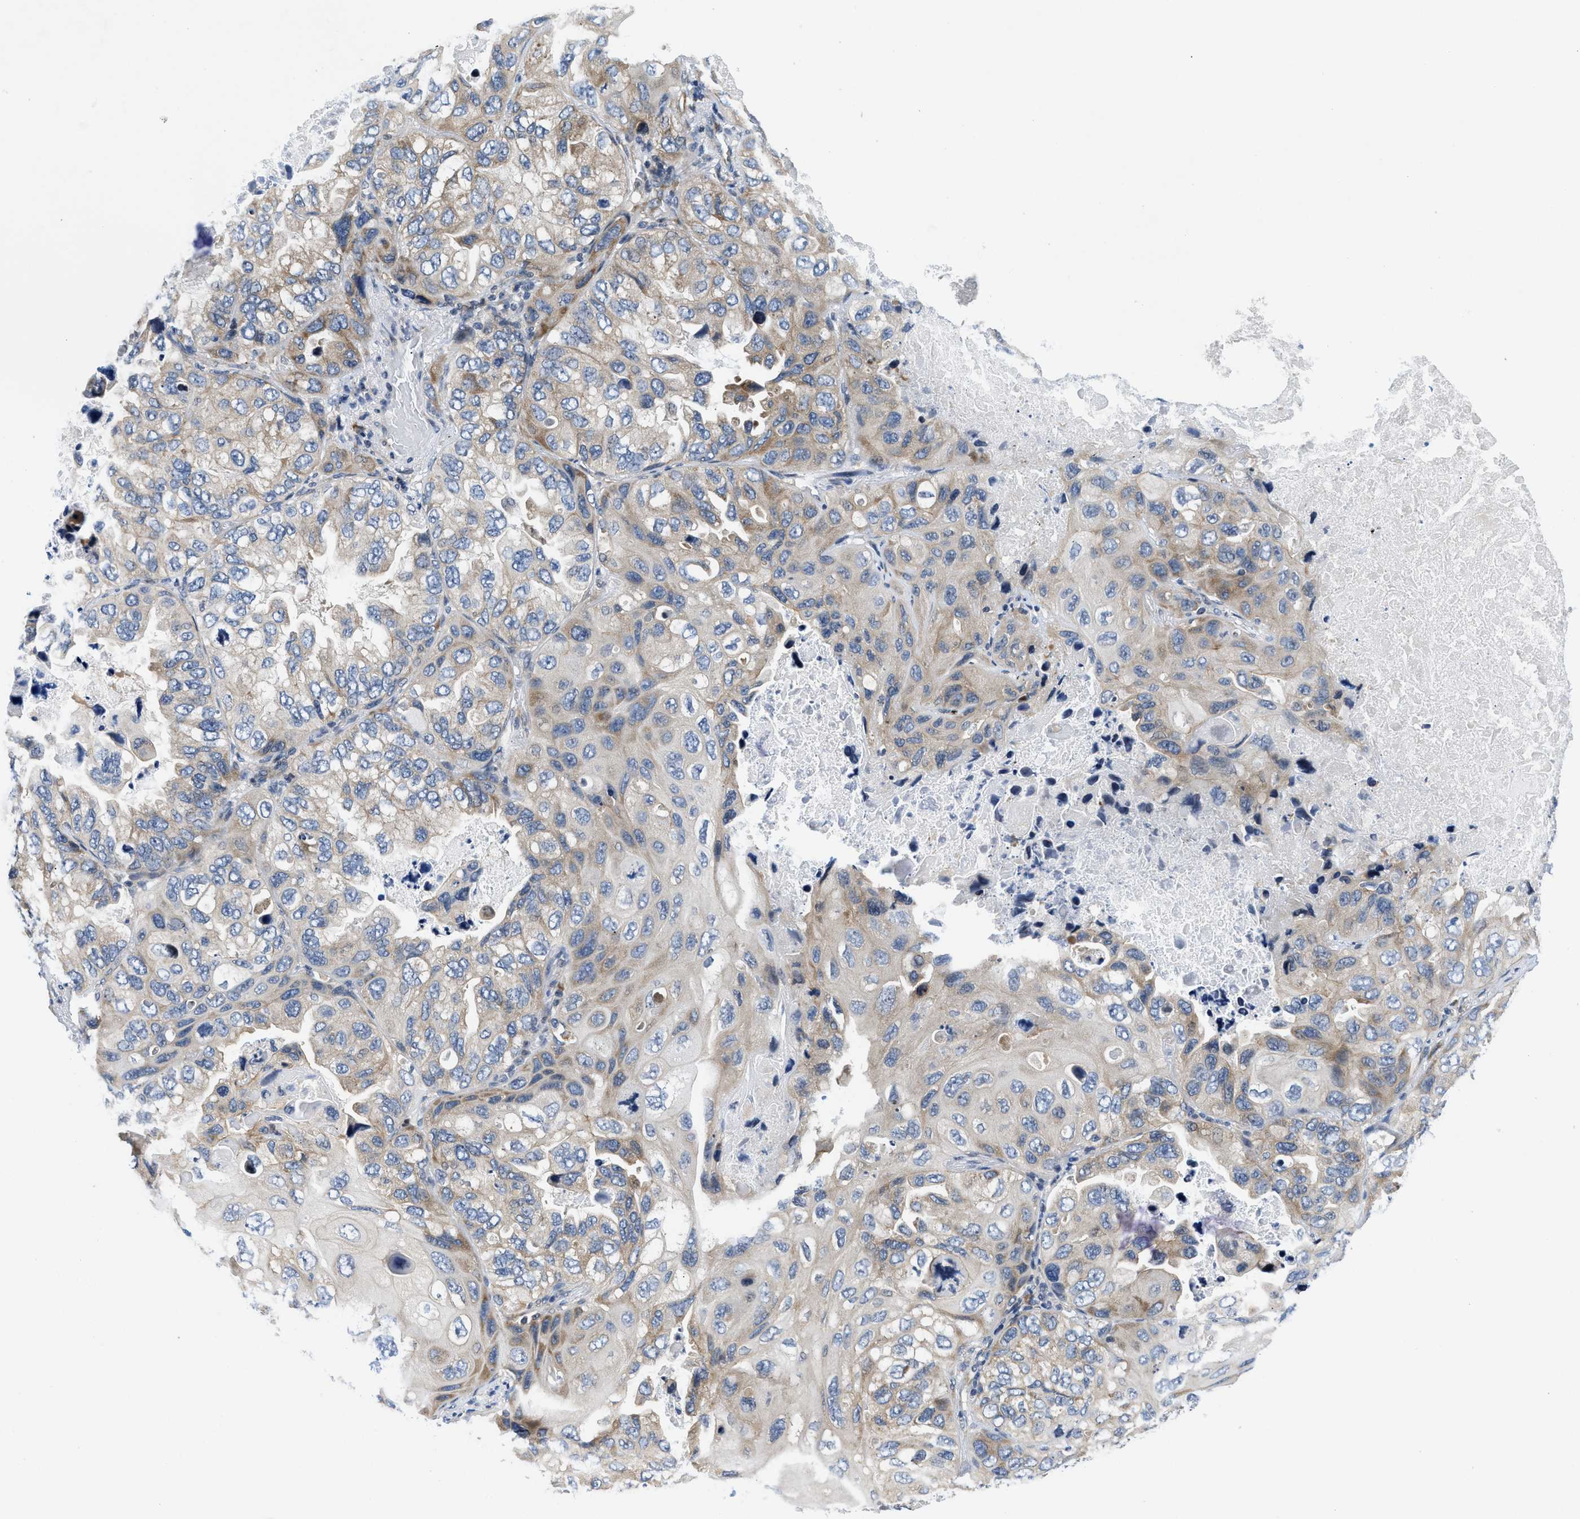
{"staining": {"intensity": "weak", "quantity": "25%-75%", "location": "cytoplasmic/membranous"}, "tissue": "lung cancer", "cell_type": "Tumor cells", "image_type": "cancer", "snomed": [{"axis": "morphology", "description": "Squamous cell carcinoma, NOS"}, {"axis": "topography", "description": "Lung"}], "caption": "IHC of human squamous cell carcinoma (lung) shows low levels of weak cytoplasmic/membranous staining in approximately 25%-75% of tumor cells.", "gene": "IKBKE", "patient": {"sex": "female", "age": 73}}